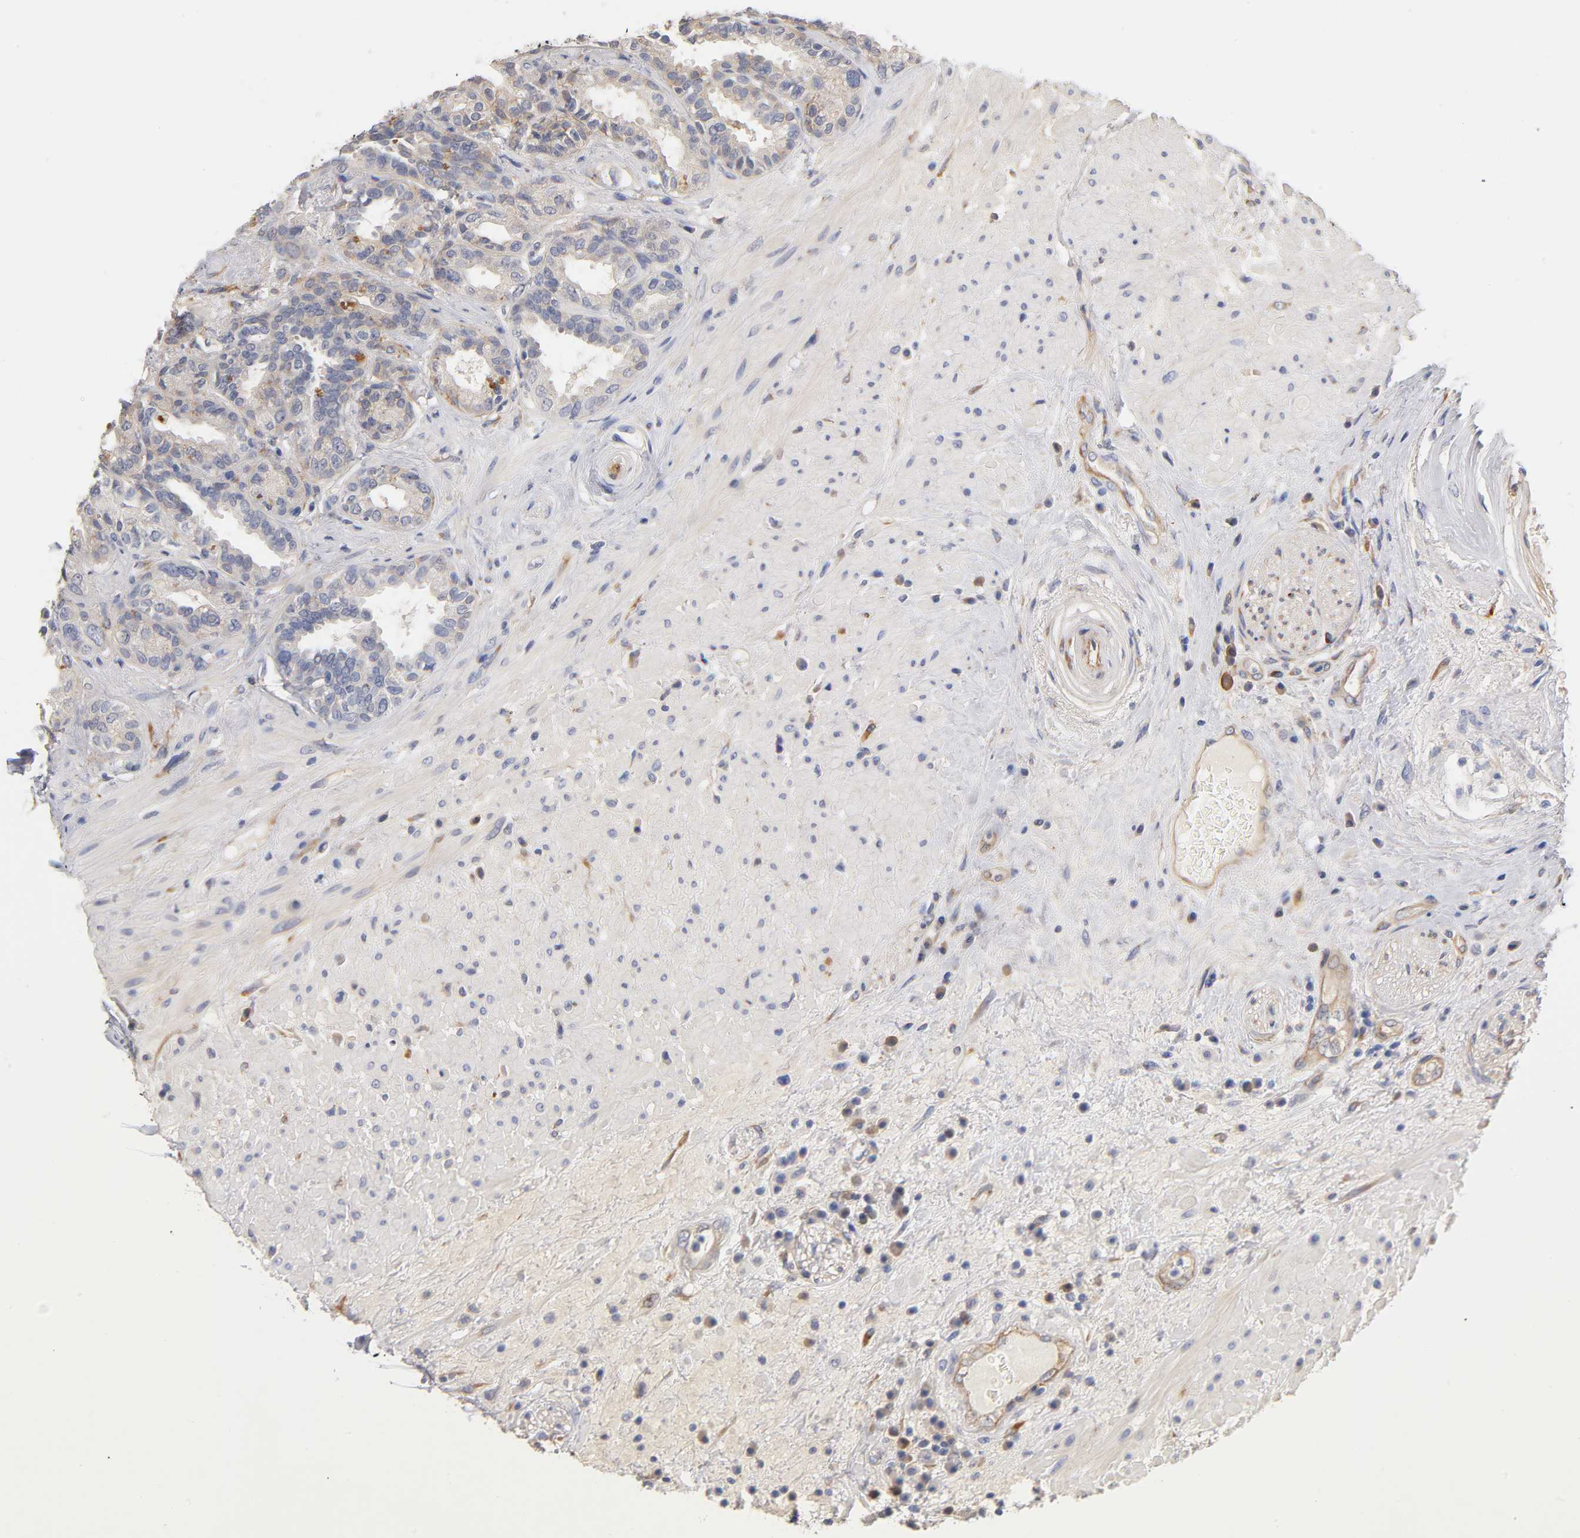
{"staining": {"intensity": "negative", "quantity": "none", "location": "none"}, "tissue": "seminal vesicle", "cell_type": "Glandular cells", "image_type": "normal", "snomed": [{"axis": "morphology", "description": "Normal tissue, NOS"}, {"axis": "topography", "description": "Seminal veicle"}], "caption": "A photomicrograph of seminal vesicle stained for a protein shows no brown staining in glandular cells.", "gene": "LAMB1", "patient": {"sex": "male", "age": 61}}